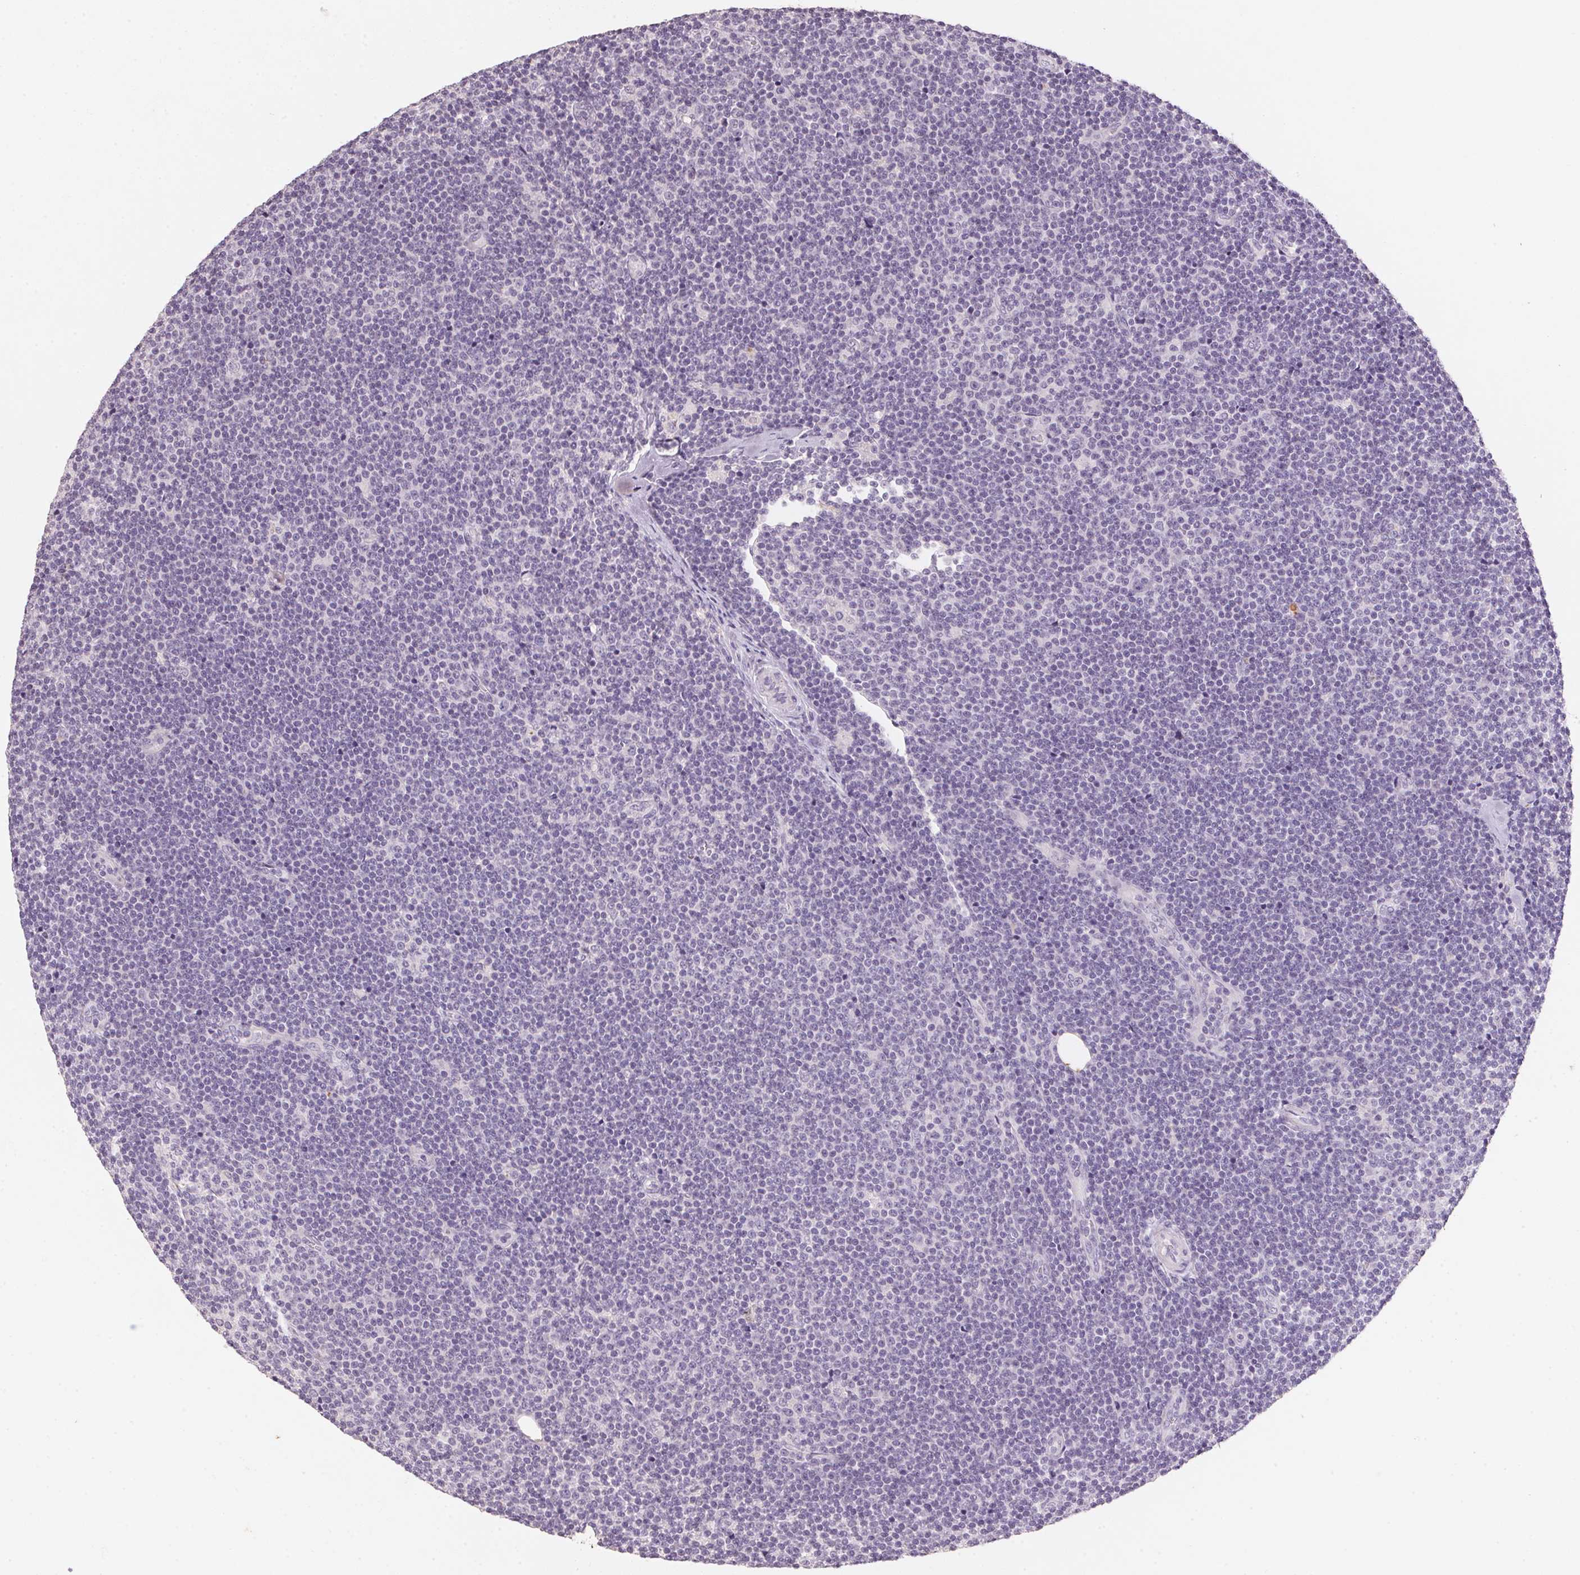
{"staining": {"intensity": "negative", "quantity": "none", "location": "none"}, "tissue": "lymphoma", "cell_type": "Tumor cells", "image_type": "cancer", "snomed": [{"axis": "morphology", "description": "Malignant lymphoma, non-Hodgkin's type, Low grade"}, {"axis": "topography", "description": "Lymph node"}], "caption": "Protein analysis of malignant lymphoma, non-Hodgkin's type (low-grade) displays no significant expression in tumor cells. (DAB IHC, high magnification).", "gene": "CXCL5", "patient": {"sex": "male", "age": 48}}